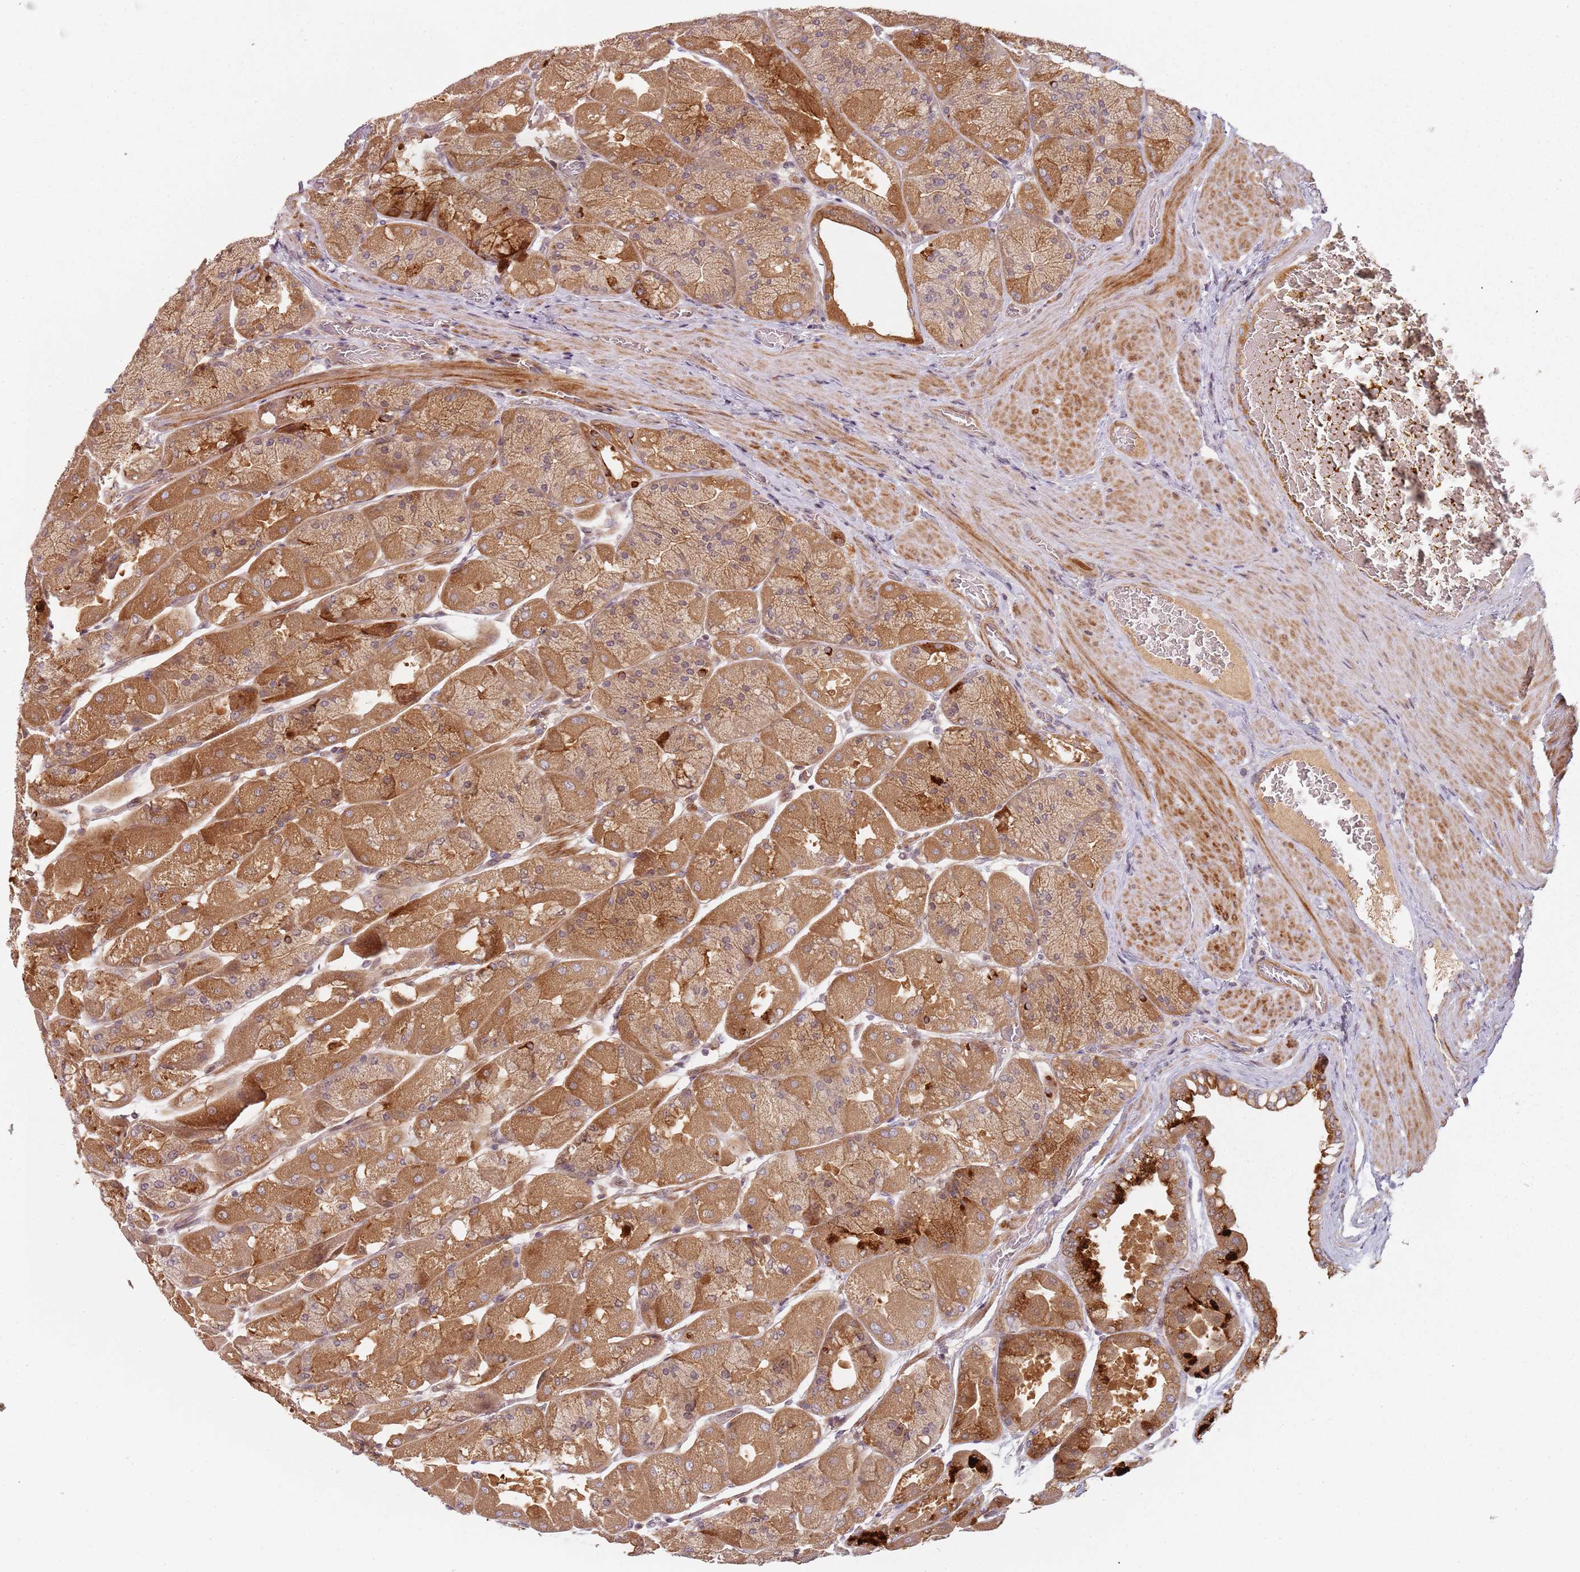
{"staining": {"intensity": "strong", "quantity": ">75%", "location": "cytoplasmic/membranous"}, "tissue": "stomach", "cell_type": "Glandular cells", "image_type": "normal", "snomed": [{"axis": "morphology", "description": "Normal tissue, NOS"}, {"axis": "topography", "description": "Stomach"}], "caption": "Immunohistochemistry (IHC) staining of benign stomach, which displays high levels of strong cytoplasmic/membranous expression in about >75% of glandular cells indicating strong cytoplasmic/membranous protein staining. The staining was performed using DAB (brown) for protein detection and nuclei were counterstained in hematoxylin (blue).", "gene": "RPS6KA2", "patient": {"sex": "female", "age": 61}}